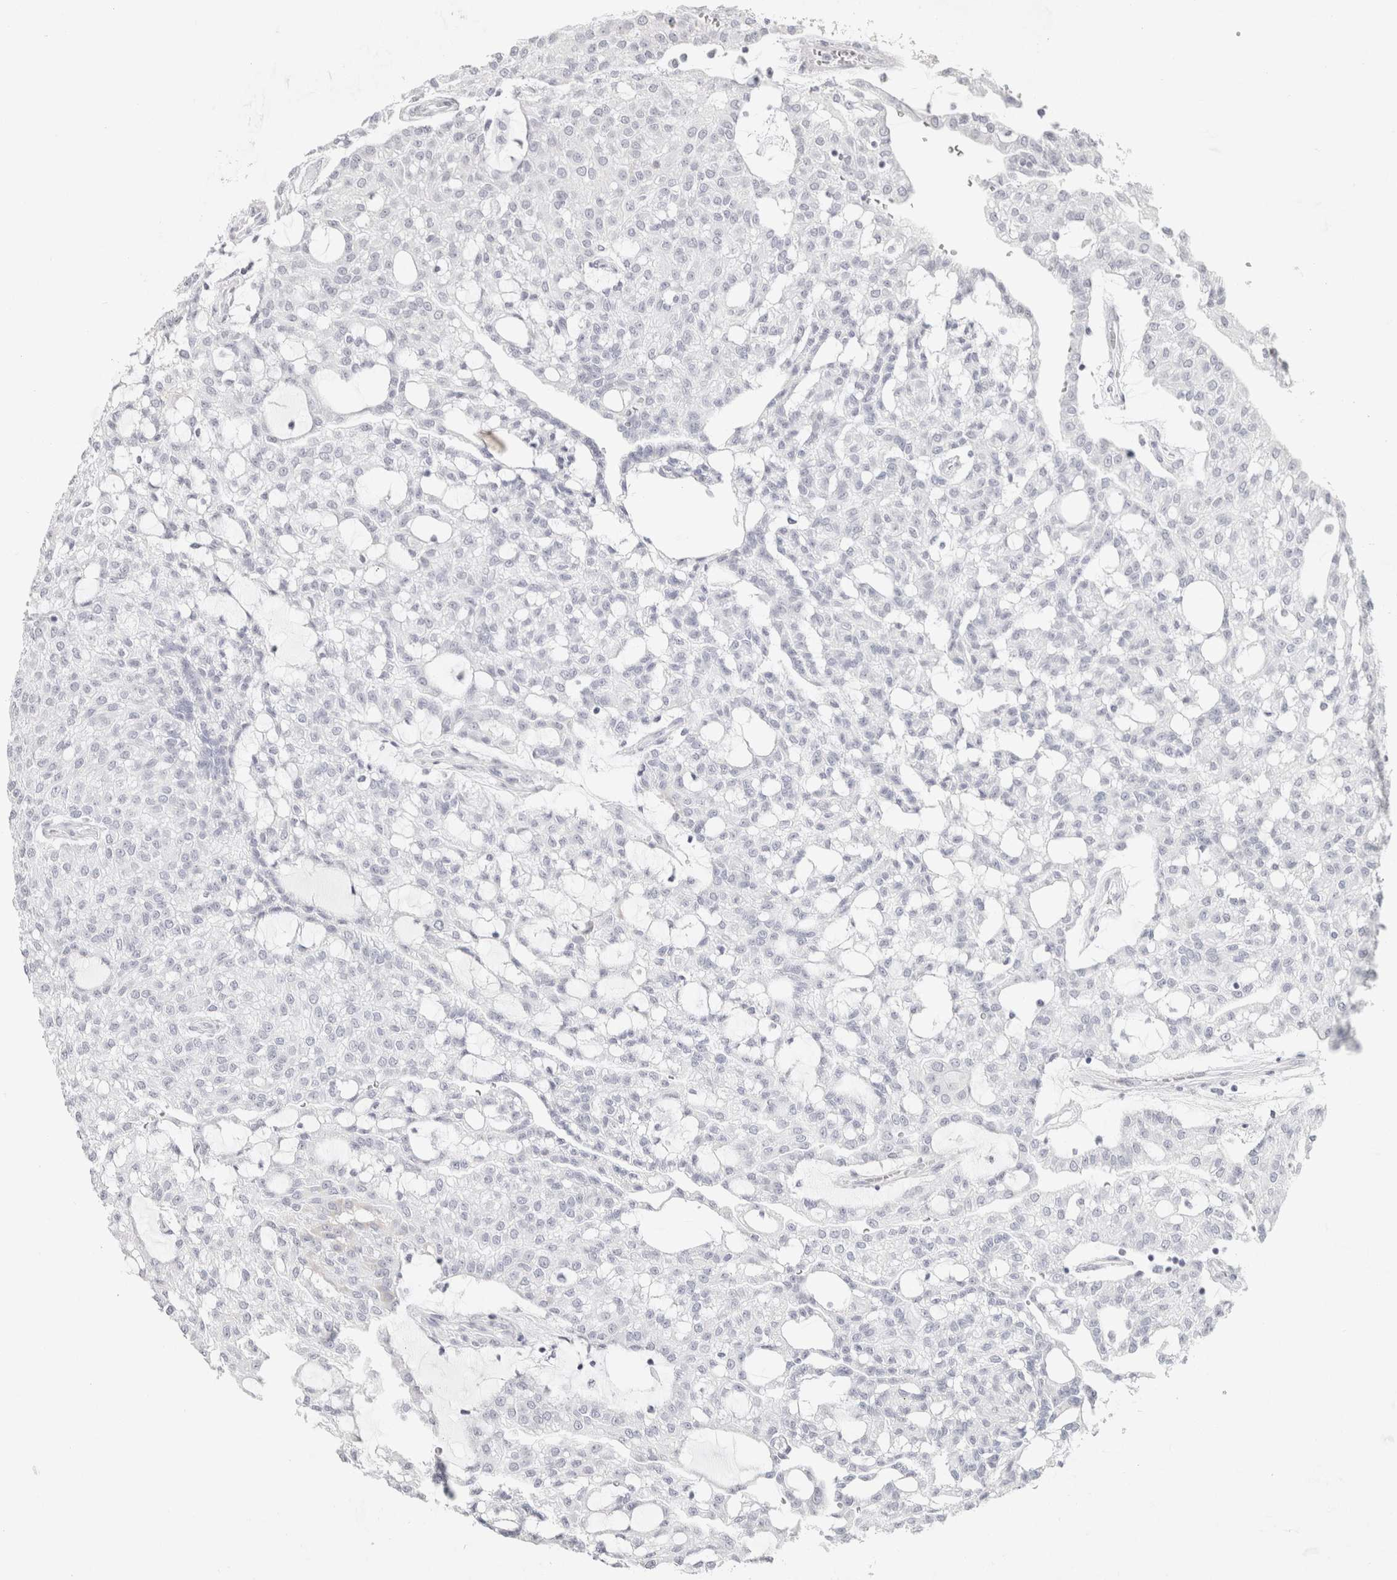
{"staining": {"intensity": "negative", "quantity": "none", "location": "none"}, "tissue": "renal cancer", "cell_type": "Tumor cells", "image_type": "cancer", "snomed": [{"axis": "morphology", "description": "Adenocarcinoma, NOS"}, {"axis": "topography", "description": "Kidney"}], "caption": "A photomicrograph of human renal adenocarcinoma is negative for staining in tumor cells.", "gene": "GARIN1A", "patient": {"sex": "male", "age": 63}}